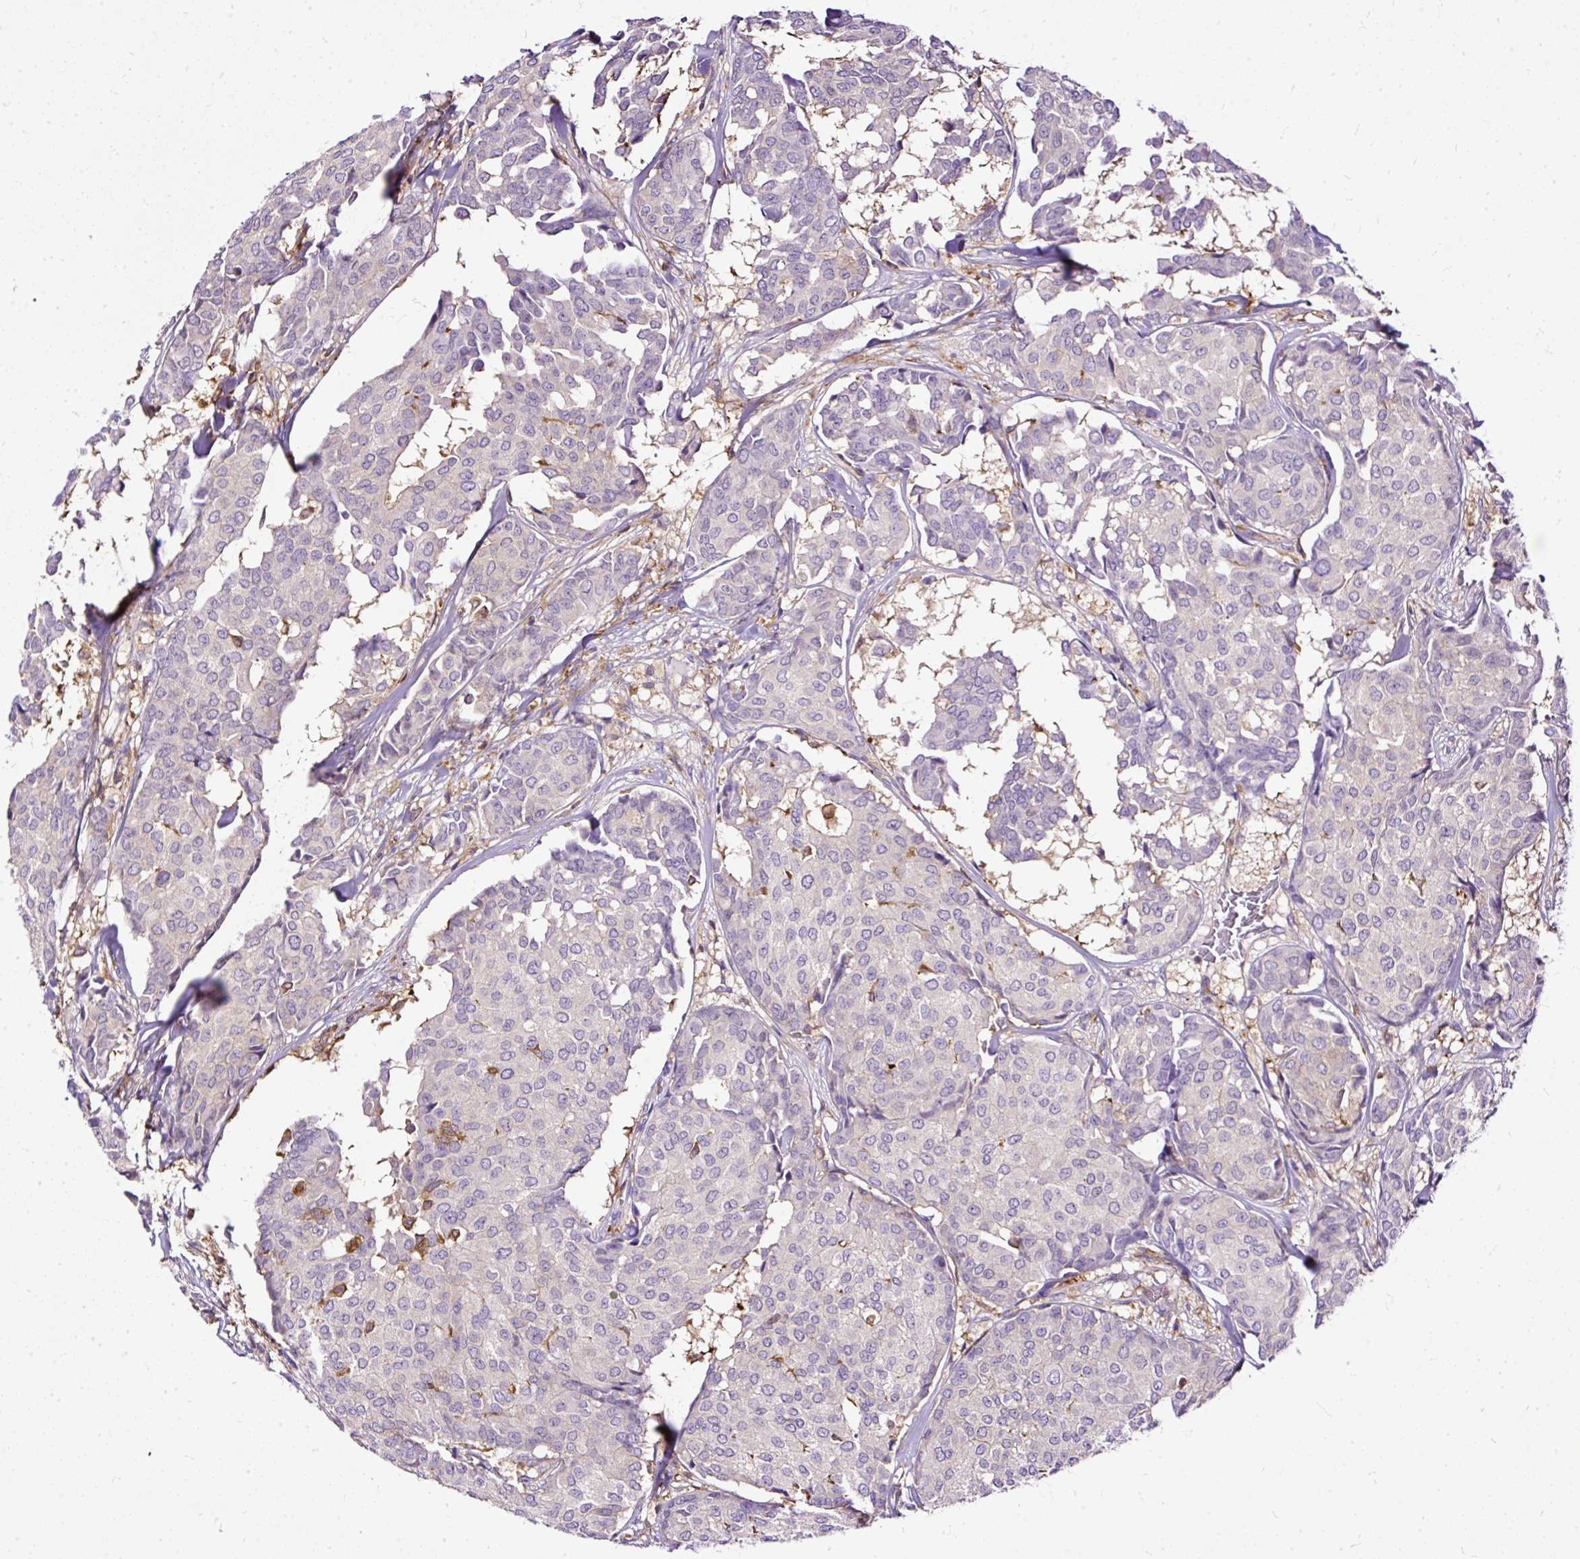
{"staining": {"intensity": "negative", "quantity": "none", "location": "none"}, "tissue": "breast cancer", "cell_type": "Tumor cells", "image_type": "cancer", "snomed": [{"axis": "morphology", "description": "Duct carcinoma"}, {"axis": "topography", "description": "Breast"}], "caption": "Immunohistochemistry image of neoplastic tissue: human intraductal carcinoma (breast) stained with DAB shows no significant protein staining in tumor cells.", "gene": "TWF2", "patient": {"sex": "female", "age": 75}}